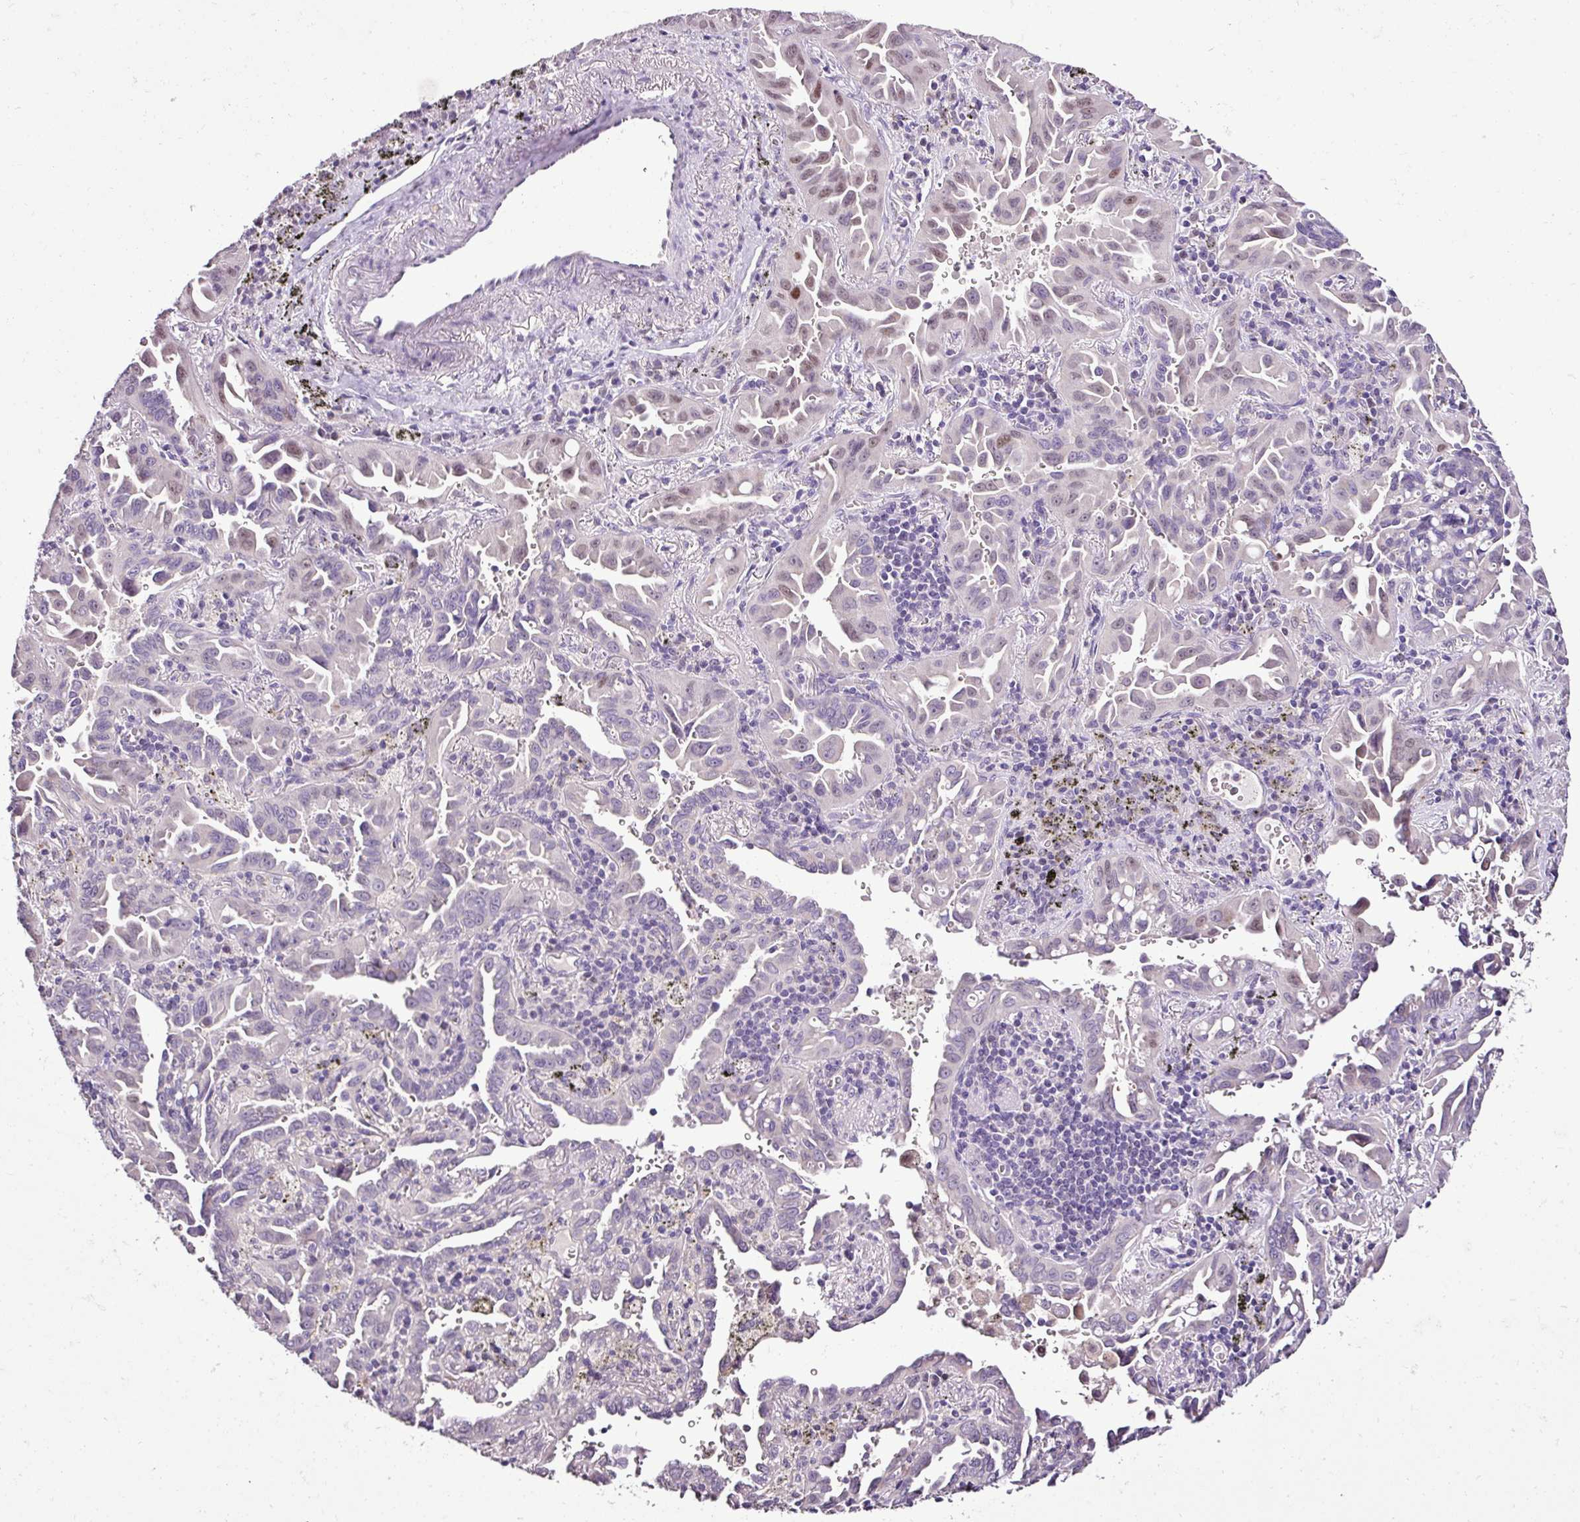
{"staining": {"intensity": "negative", "quantity": "none", "location": "none"}, "tissue": "lung cancer", "cell_type": "Tumor cells", "image_type": "cancer", "snomed": [{"axis": "morphology", "description": "Adenocarcinoma, NOS"}, {"axis": "topography", "description": "Lung"}], "caption": "Lung cancer (adenocarcinoma) stained for a protein using immunohistochemistry (IHC) displays no positivity tumor cells.", "gene": "ESR1", "patient": {"sex": "male", "age": 68}}